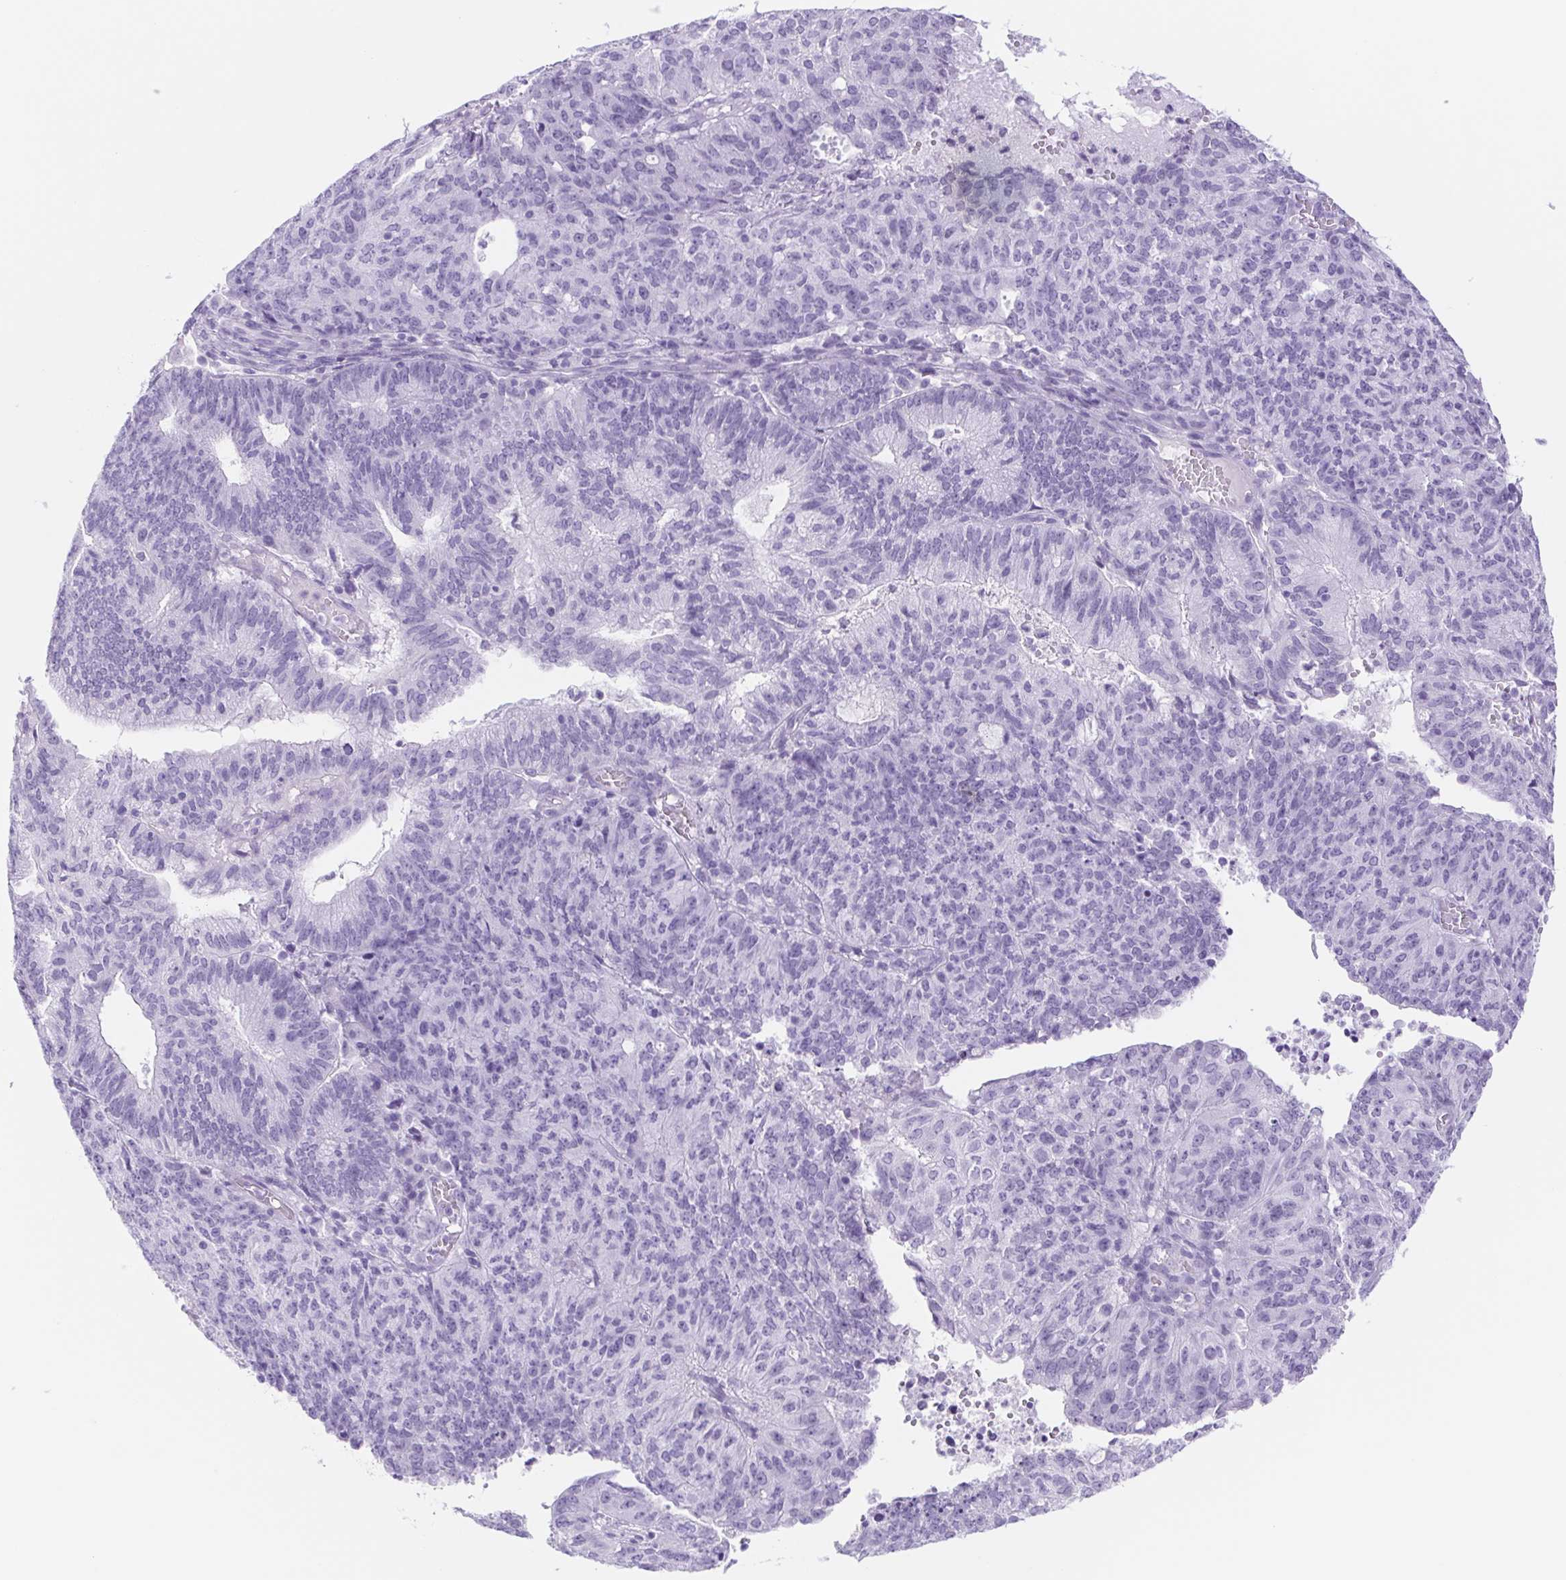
{"staining": {"intensity": "negative", "quantity": "none", "location": "none"}, "tissue": "endometrial cancer", "cell_type": "Tumor cells", "image_type": "cancer", "snomed": [{"axis": "morphology", "description": "Adenocarcinoma, NOS"}, {"axis": "topography", "description": "Endometrium"}], "caption": "The IHC image has no significant expression in tumor cells of endometrial adenocarcinoma tissue.", "gene": "CYP21A2", "patient": {"sex": "female", "age": 82}}